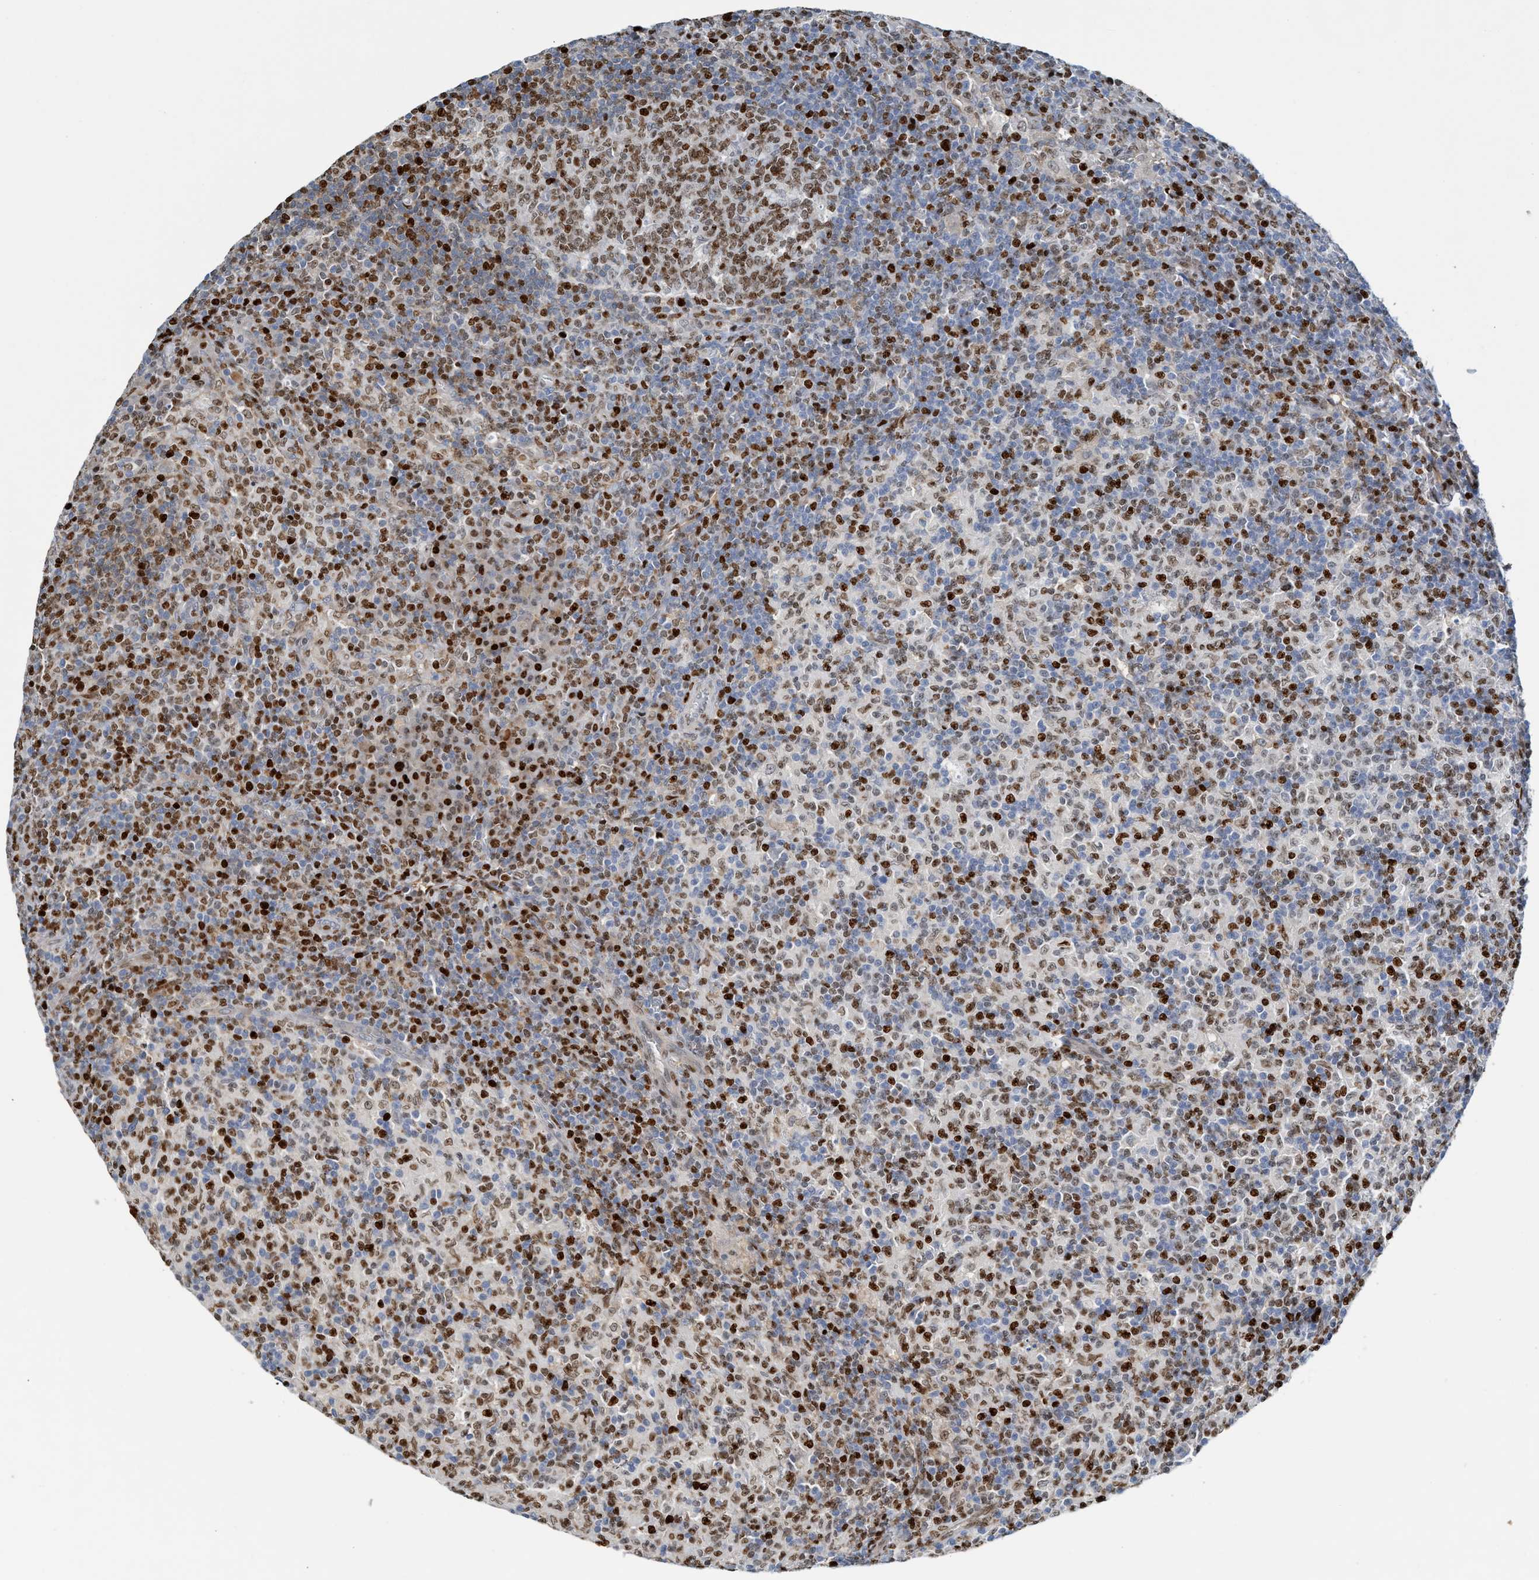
{"staining": {"intensity": "moderate", "quantity": ">75%", "location": "nuclear"}, "tissue": "lymph node", "cell_type": "Germinal center cells", "image_type": "normal", "snomed": [{"axis": "morphology", "description": "Normal tissue, NOS"}, {"axis": "morphology", "description": "Inflammation, NOS"}, {"axis": "topography", "description": "Lymph node"}], "caption": "IHC (DAB (3,3'-diaminobenzidine)) staining of unremarkable lymph node shows moderate nuclear protein staining in about >75% of germinal center cells. (DAB IHC, brown staining for protein, blue staining for nuclei).", "gene": "SH3D19", "patient": {"sex": "male", "age": 55}}